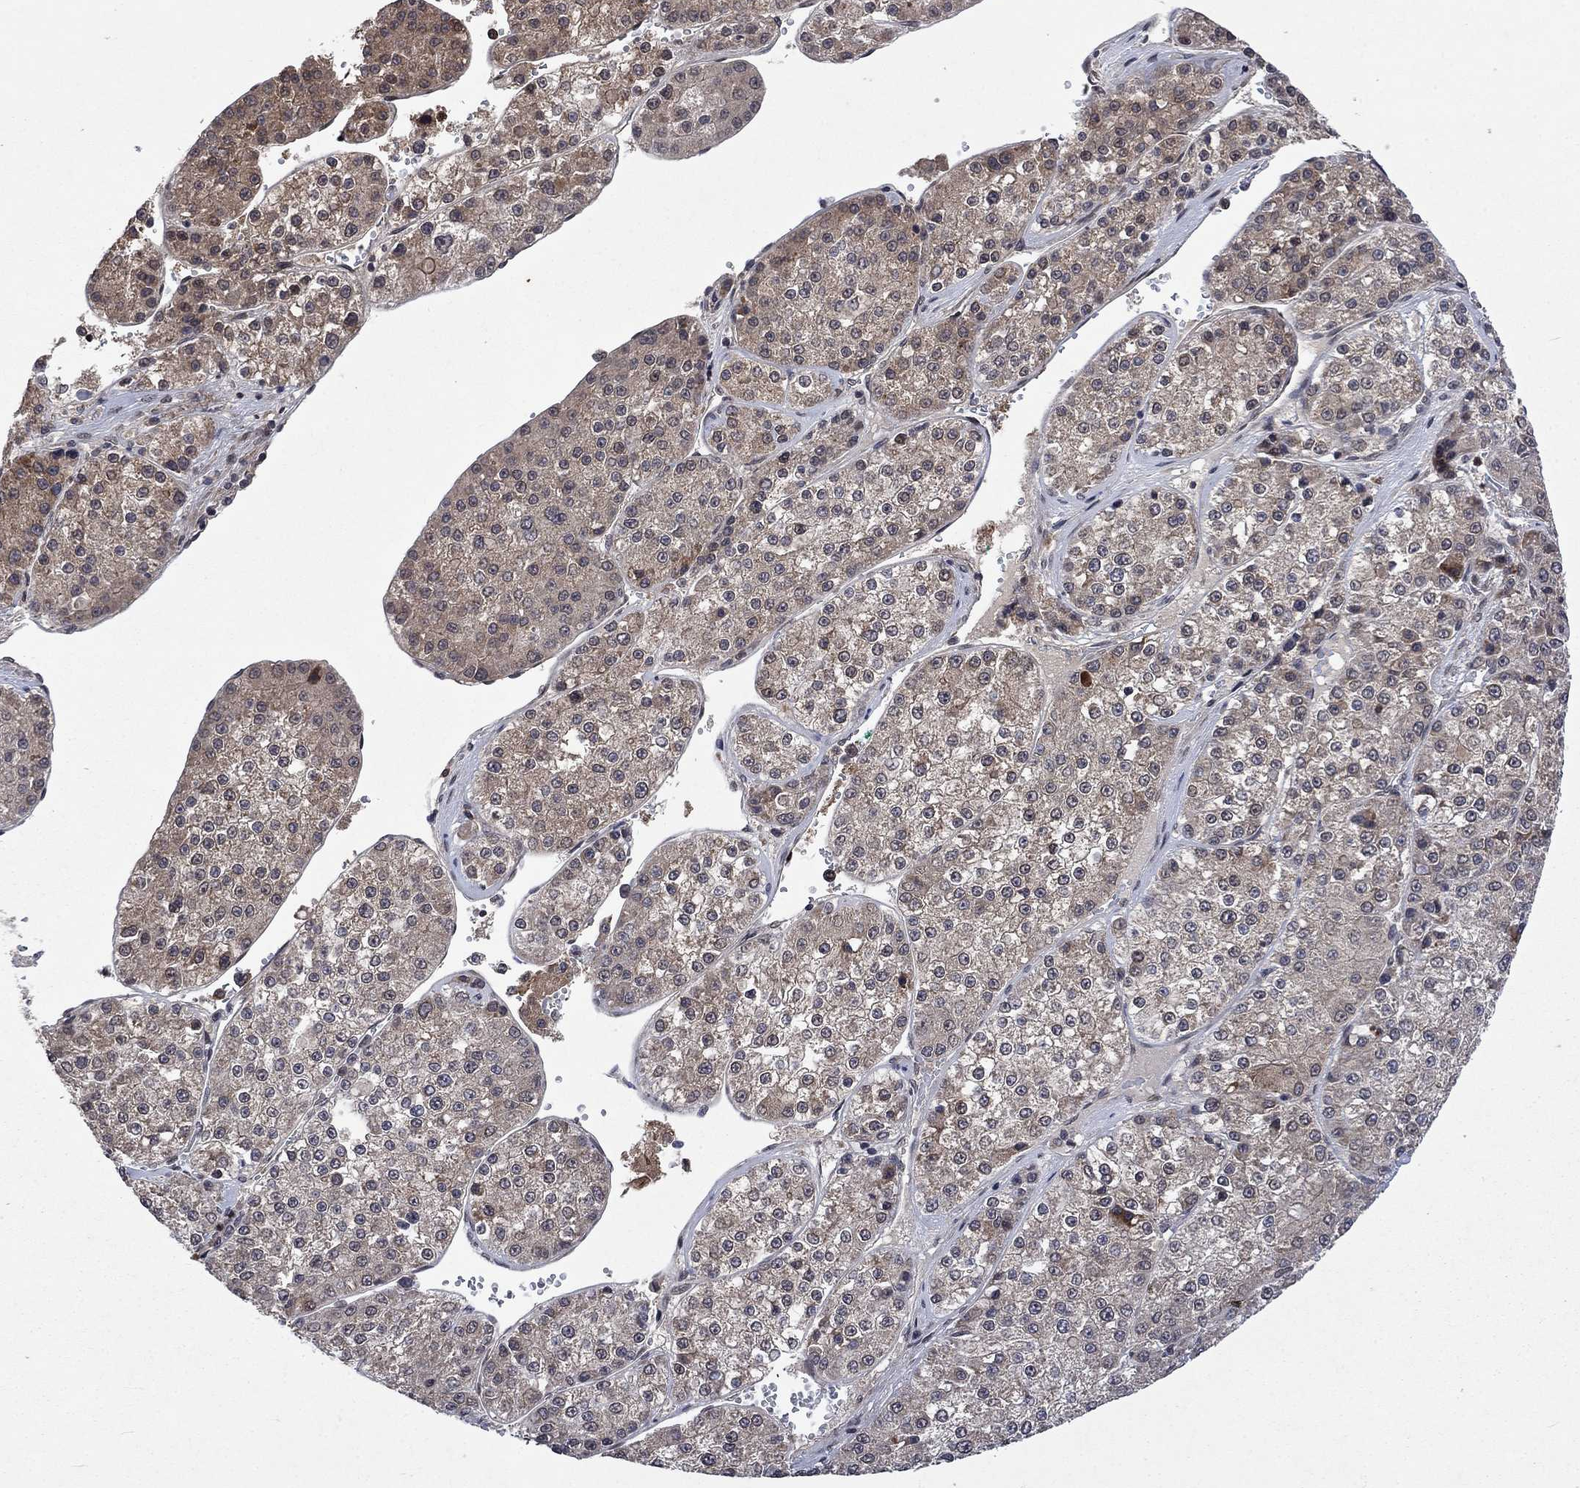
{"staining": {"intensity": "weak", "quantity": "<25%", "location": "cytoplasmic/membranous"}, "tissue": "liver cancer", "cell_type": "Tumor cells", "image_type": "cancer", "snomed": [{"axis": "morphology", "description": "Carcinoma, Hepatocellular, NOS"}, {"axis": "topography", "description": "Liver"}], "caption": "Liver hepatocellular carcinoma was stained to show a protein in brown. There is no significant expression in tumor cells. The staining is performed using DAB (3,3'-diaminobenzidine) brown chromogen with nuclei counter-stained in using hematoxylin.", "gene": "PPP1R9A", "patient": {"sex": "female", "age": 73}}